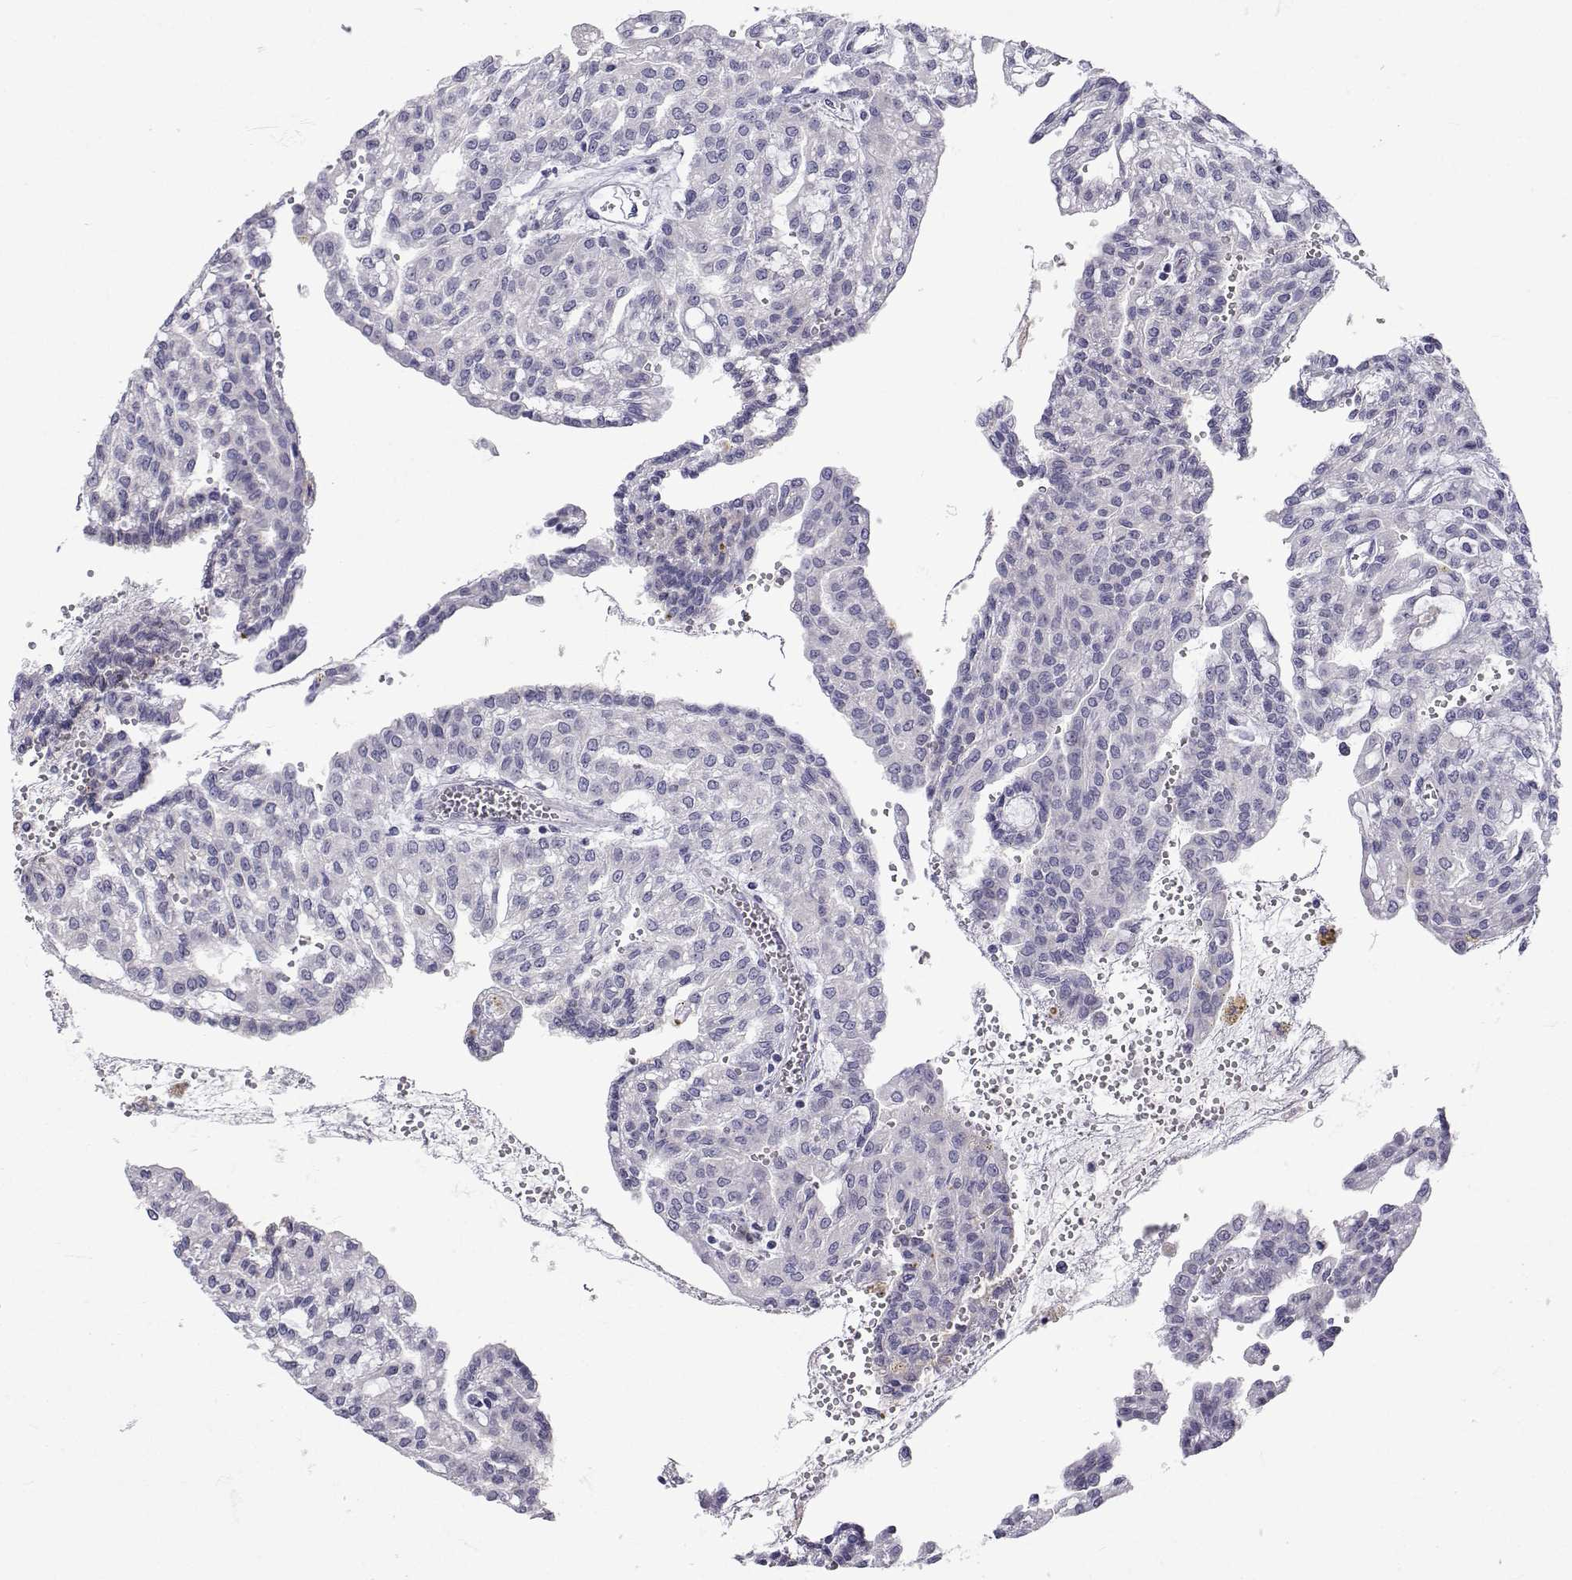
{"staining": {"intensity": "negative", "quantity": "none", "location": "none"}, "tissue": "renal cancer", "cell_type": "Tumor cells", "image_type": "cancer", "snomed": [{"axis": "morphology", "description": "Adenocarcinoma, NOS"}, {"axis": "topography", "description": "Kidney"}], "caption": "Immunohistochemical staining of renal cancer shows no significant staining in tumor cells.", "gene": "SLC6A3", "patient": {"sex": "male", "age": 63}}